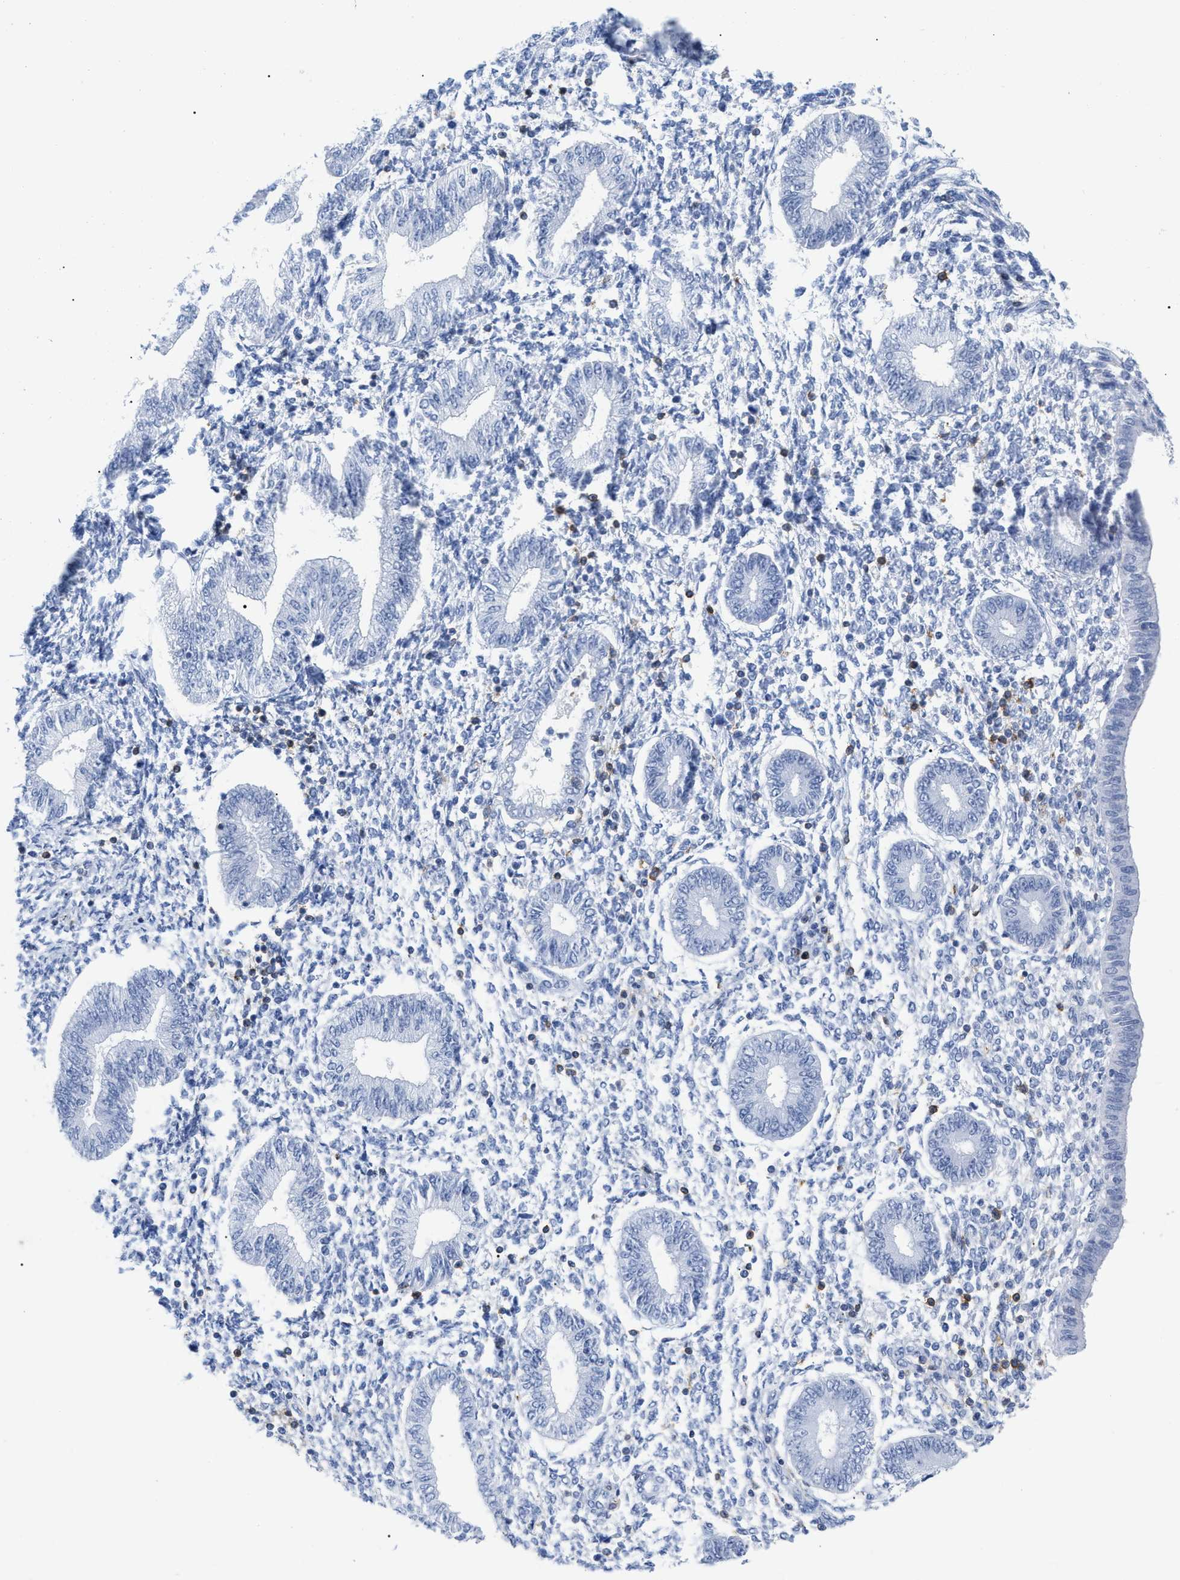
{"staining": {"intensity": "negative", "quantity": "none", "location": "none"}, "tissue": "endometrium", "cell_type": "Cells in endometrial stroma", "image_type": "normal", "snomed": [{"axis": "morphology", "description": "Normal tissue, NOS"}, {"axis": "topography", "description": "Endometrium"}], "caption": "Human endometrium stained for a protein using immunohistochemistry reveals no expression in cells in endometrial stroma.", "gene": "CD5", "patient": {"sex": "female", "age": 50}}